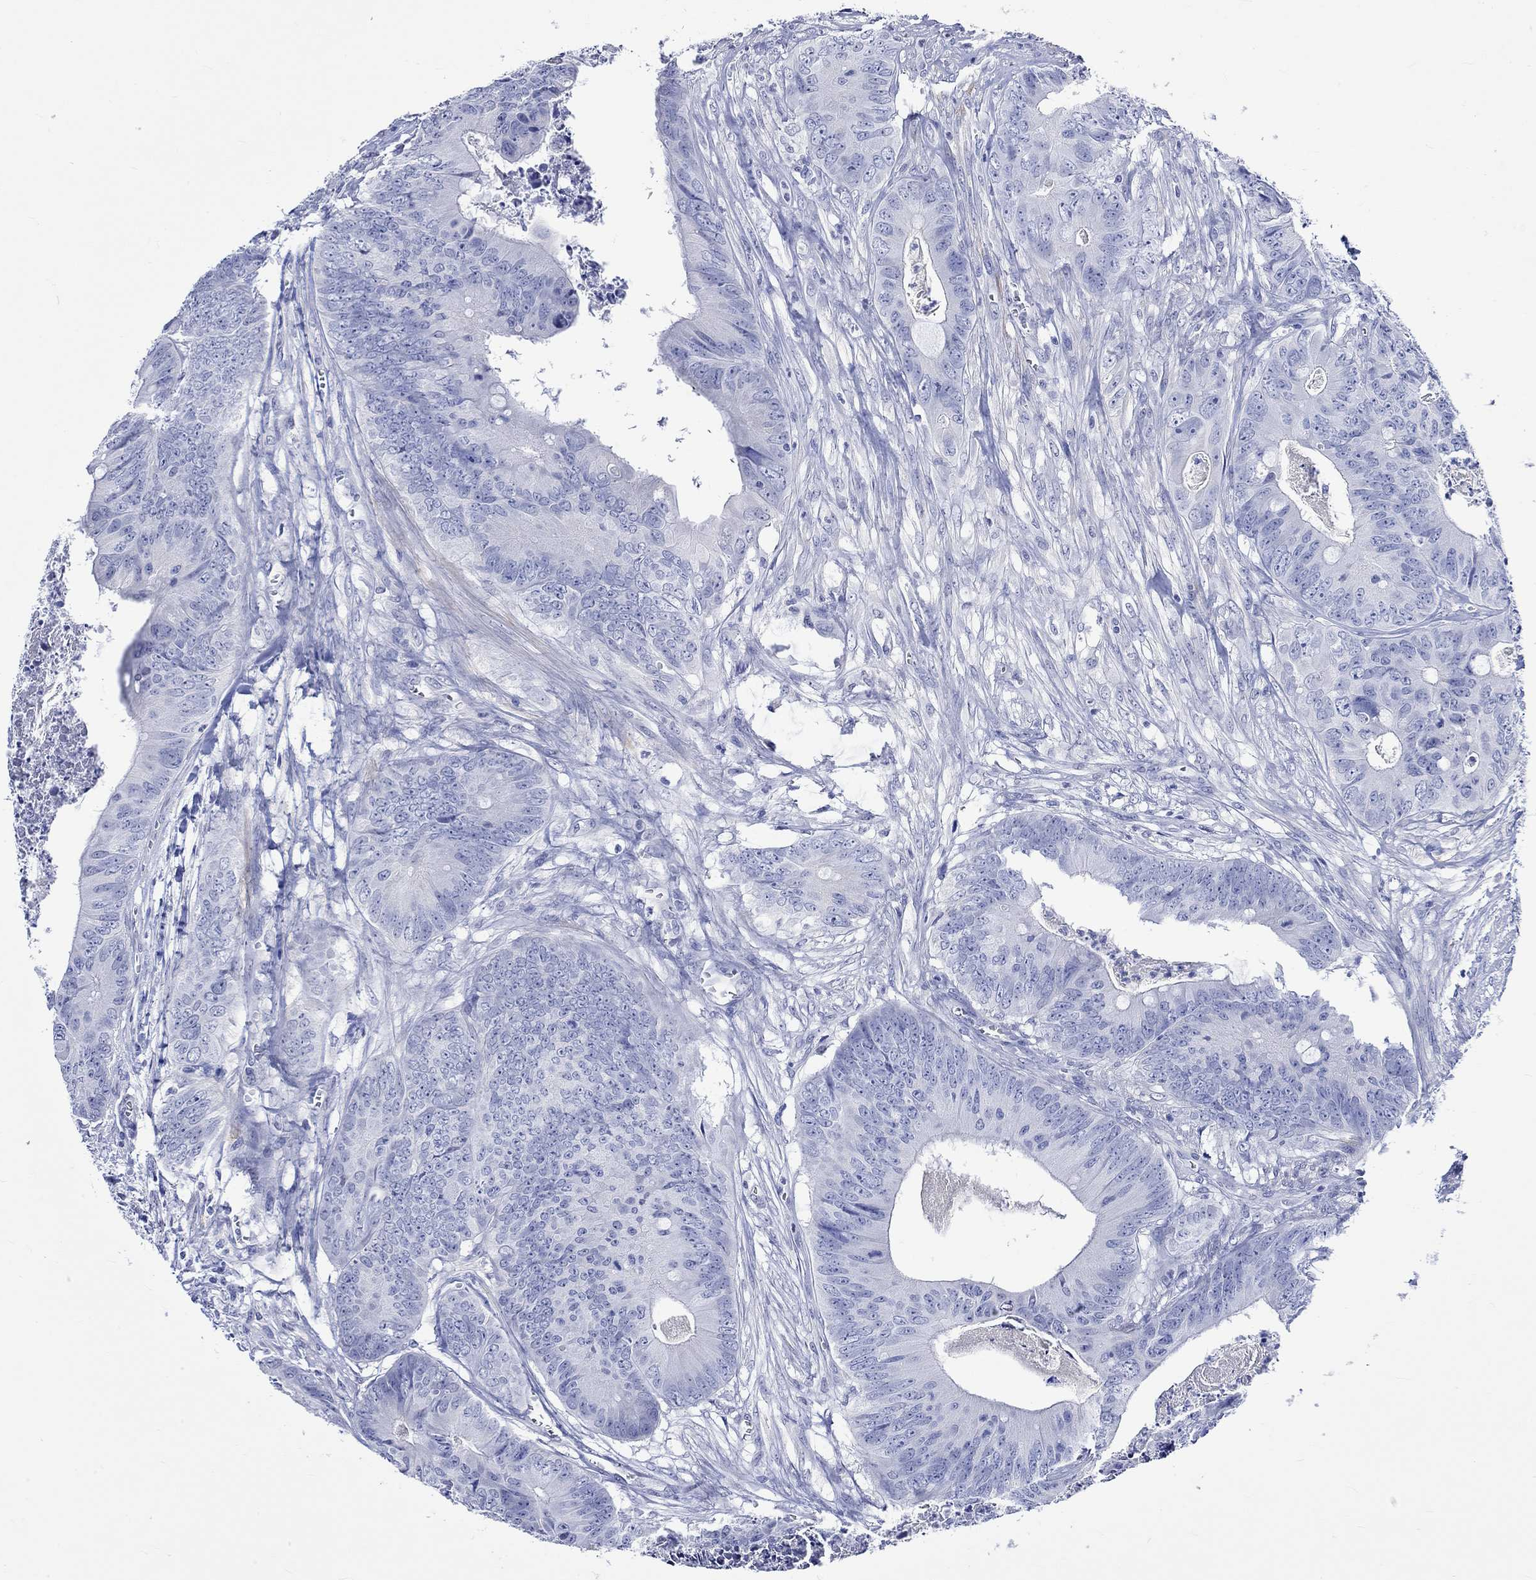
{"staining": {"intensity": "negative", "quantity": "none", "location": "none"}, "tissue": "colorectal cancer", "cell_type": "Tumor cells", "image_type": "cancer", "snomed": [{"axis": "morphology", "description": "Adenocarcinoma, NOS"}, {"axis": "topography", "description": "Colon"}], "caption": "This histopathology image is of colorectal cancer stained with IHC to label a protein in brown with the nuclei are counter-stained blue. There is no expression in tumor cells.", "gene": "CRYAB", "patient": {"sex": "male", "age": 84}}